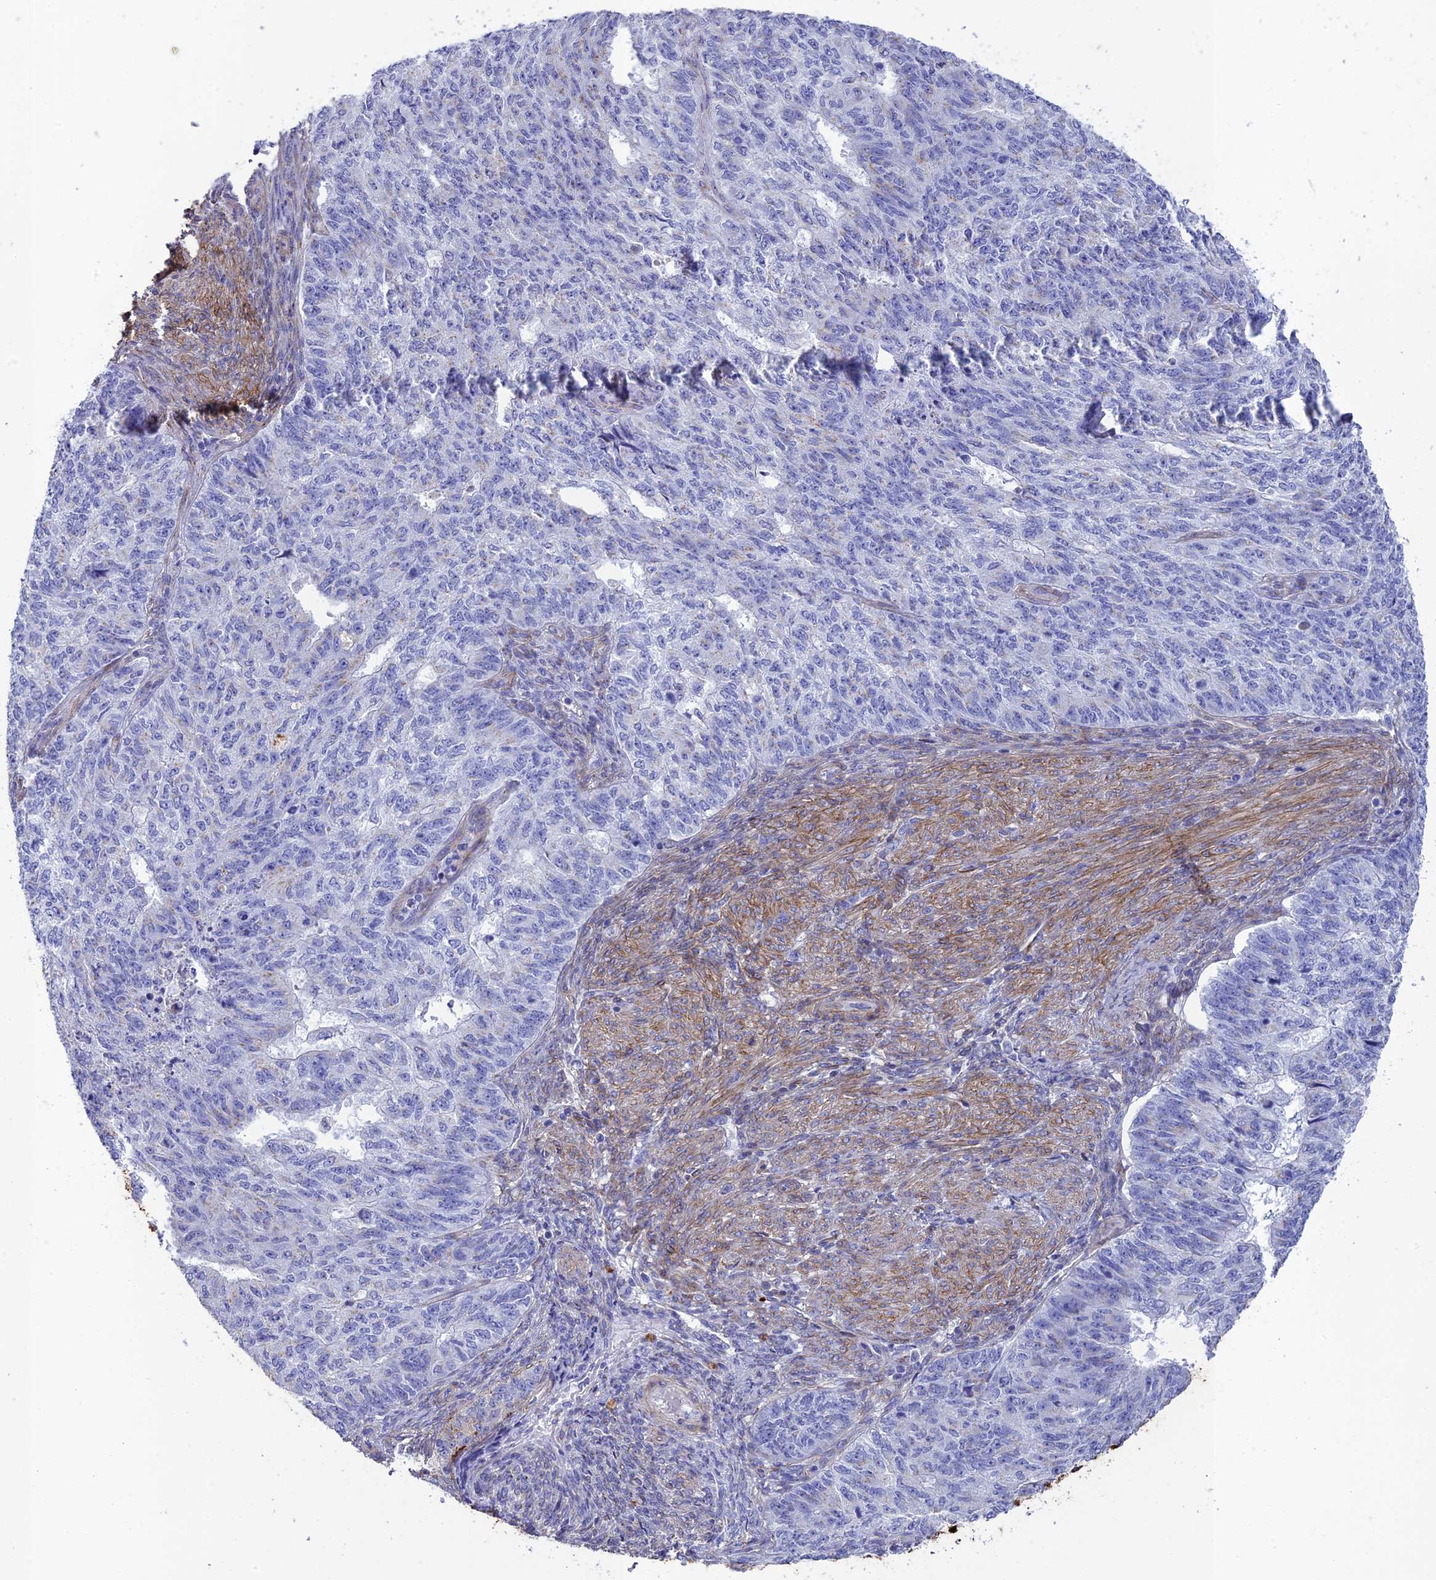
{"staining": {"intensity": "moderate", "quantity": "<25%", "location": "cytoplasmic/membranous"}, "tissue": "endometrial cancer", "cell_type": "Tumor cells", "image_type": "cancer", "snomed": [{"axis": "morphology", "description": "Adenocarcinoma, NOS"}, {"axis": "topography", "description": "Endometrium"}], "caption": "About <25% of tumor cells in adenocarcinoma (endometrial) demonstrate moderate cytoplasmic/membranous protein staining as visualized by brown immunohistochemical staining.", "gene": "TNS1", "patient": {"sex": "female", "age": 32}}